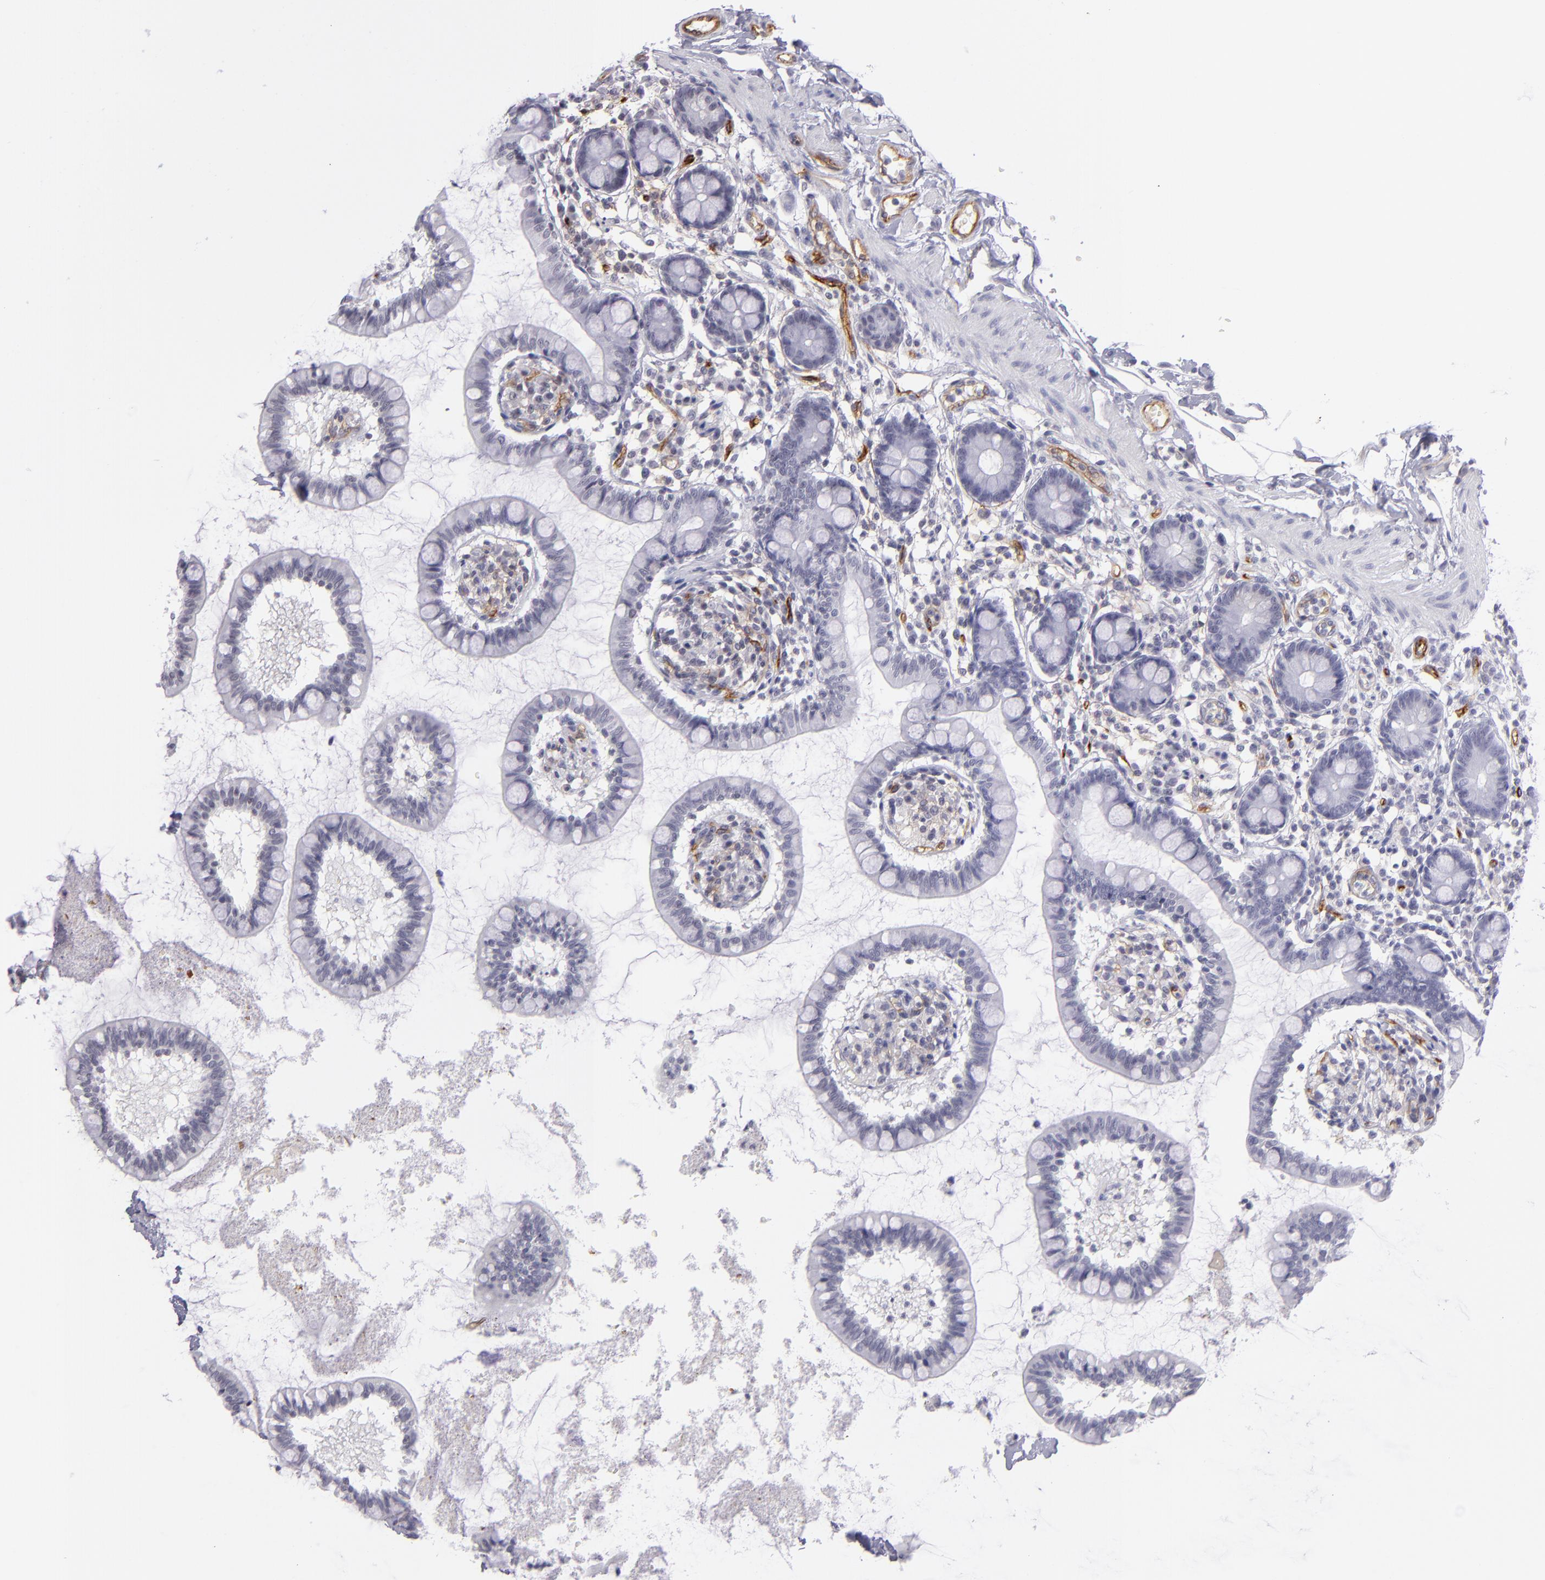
{"staining": {"intensity": "negative", "quantity": "none", "location": "none"}, "tissue": "small intestine", "cell_type": "Glandular cells", "image_type": "normal", "snomed": [{"axis": "morphology", "description": "Normal tissue, NOS"}, {"axis": "topography", "description": "Small intestine"}], "caption": "Immunohistochemistry image of unremarkable small intestine stained for a protein (brown), which exhibits no positivity in glandular cells.", "gene": "THBD", "patient": {"sex": "female", "age": 61}}